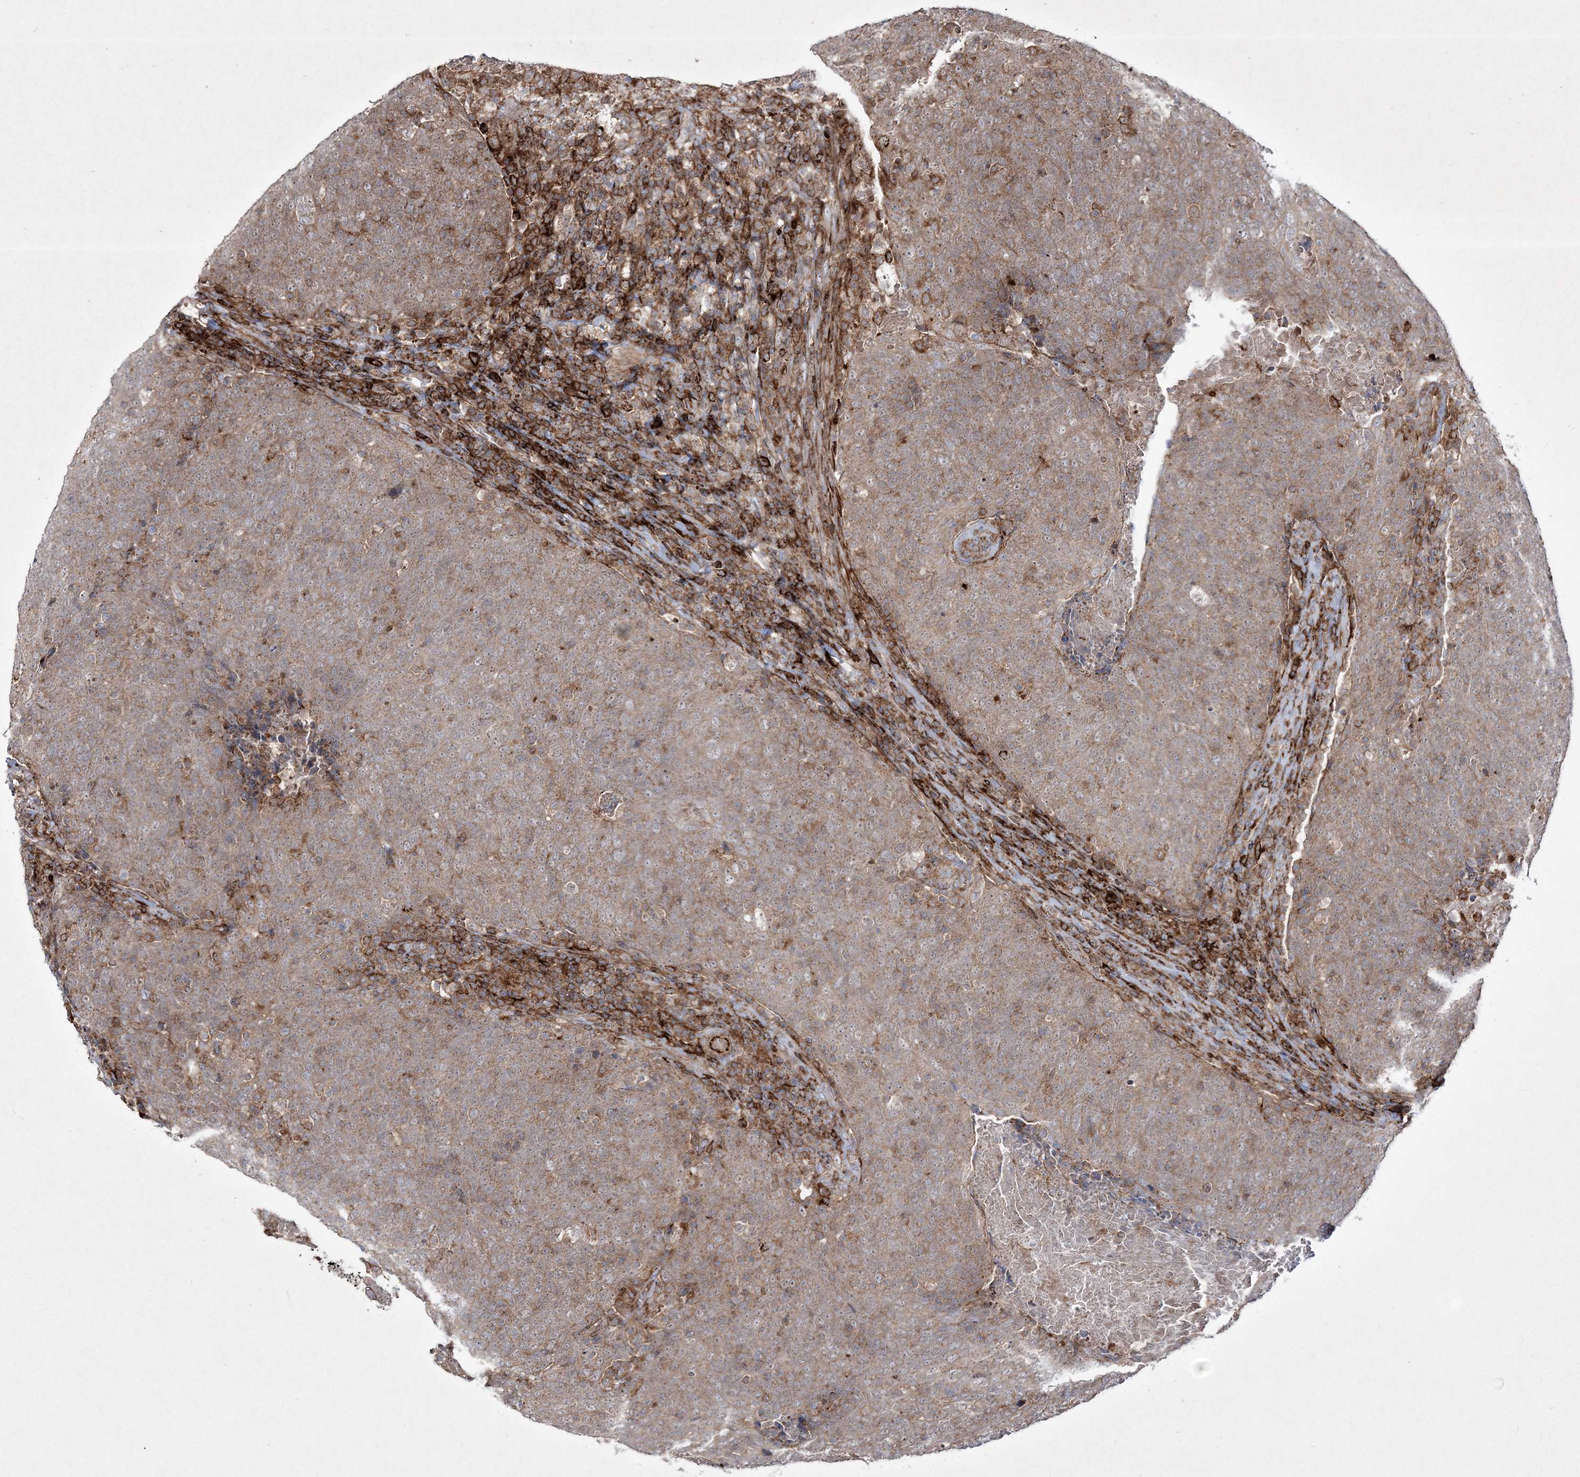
{"staining": {"intensity": "weak", "quantity": ">75%", "location": "cytoplasmic/membranous"}, "tissue": "head and neck cancer", "cell_type": "Tumor cells", "image_type": "cancer", "snomed": [{"axis": "morphology", "description": "Squamous cell carcinoma, NOS"}, {"axis": "morphology", "description": "Squamous cell carcinoma, metastatic, NOS"}, {"axis": "topography", "description": "Lymph node"}, {"axis": "topography", "description": "Head-Neck"}], "caption": "Human head and neck metastatic squamous cell carcinoma stained for a protein (brown) demonstrates weak cytoplasmic/membranous positive staining in about >75% of tumor cells.", "gene": "RICTOR", "patient": {"sex": "male", "age": 62}}